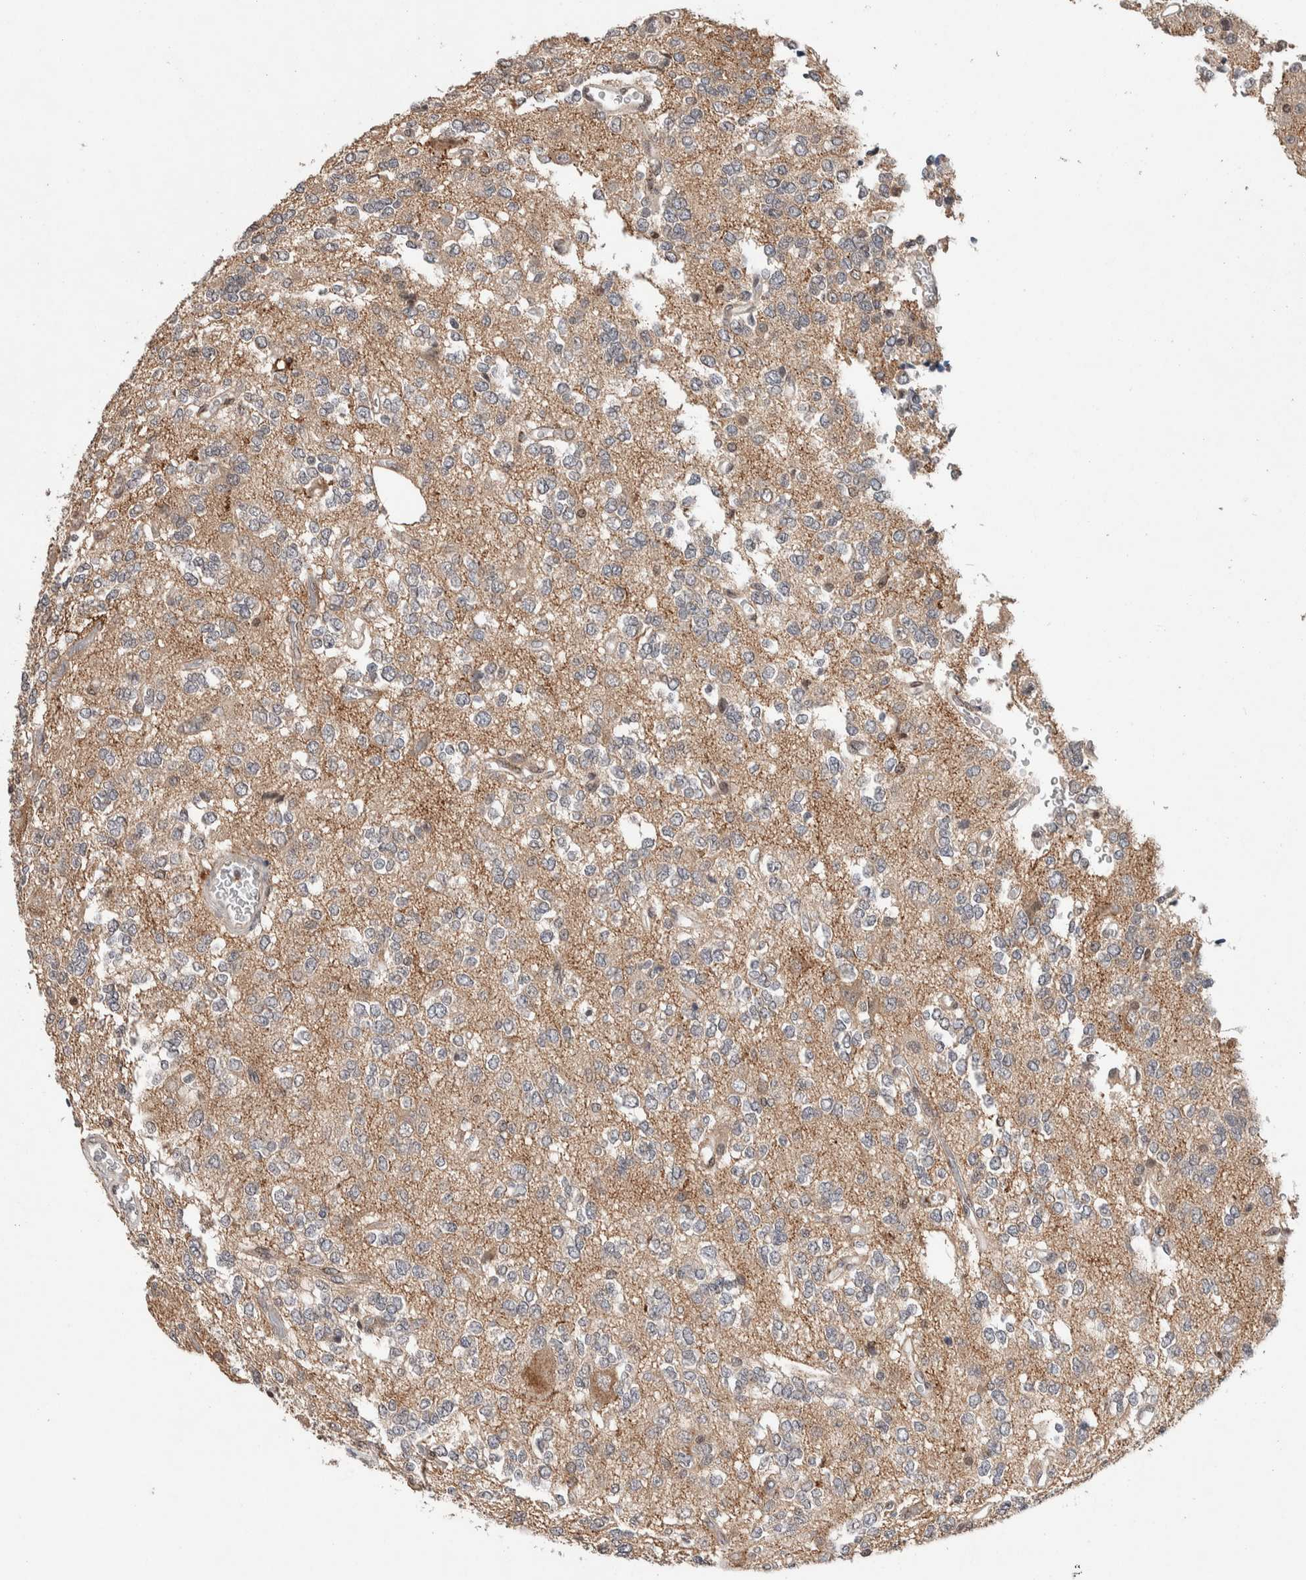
{"staining": {"intensity": "weak", "quantity": "<25%", "location": "cytoplasmic/membranous"}, "tissue": "glioma", "cell_type": "Tumor cells", "image_type": "cancer", "snomed": [{"axis": "morphology", "description": "Glioma, malignant, Low grade"}, {"axis": "topography", "description": "Brain"}], "caption": "Immunohistochemical staining of malignant glioma (low-grade) displays no significant expression in tumor cells.", "gene": "KCNK1", "patient": {"sex": "male", "age": 38}}